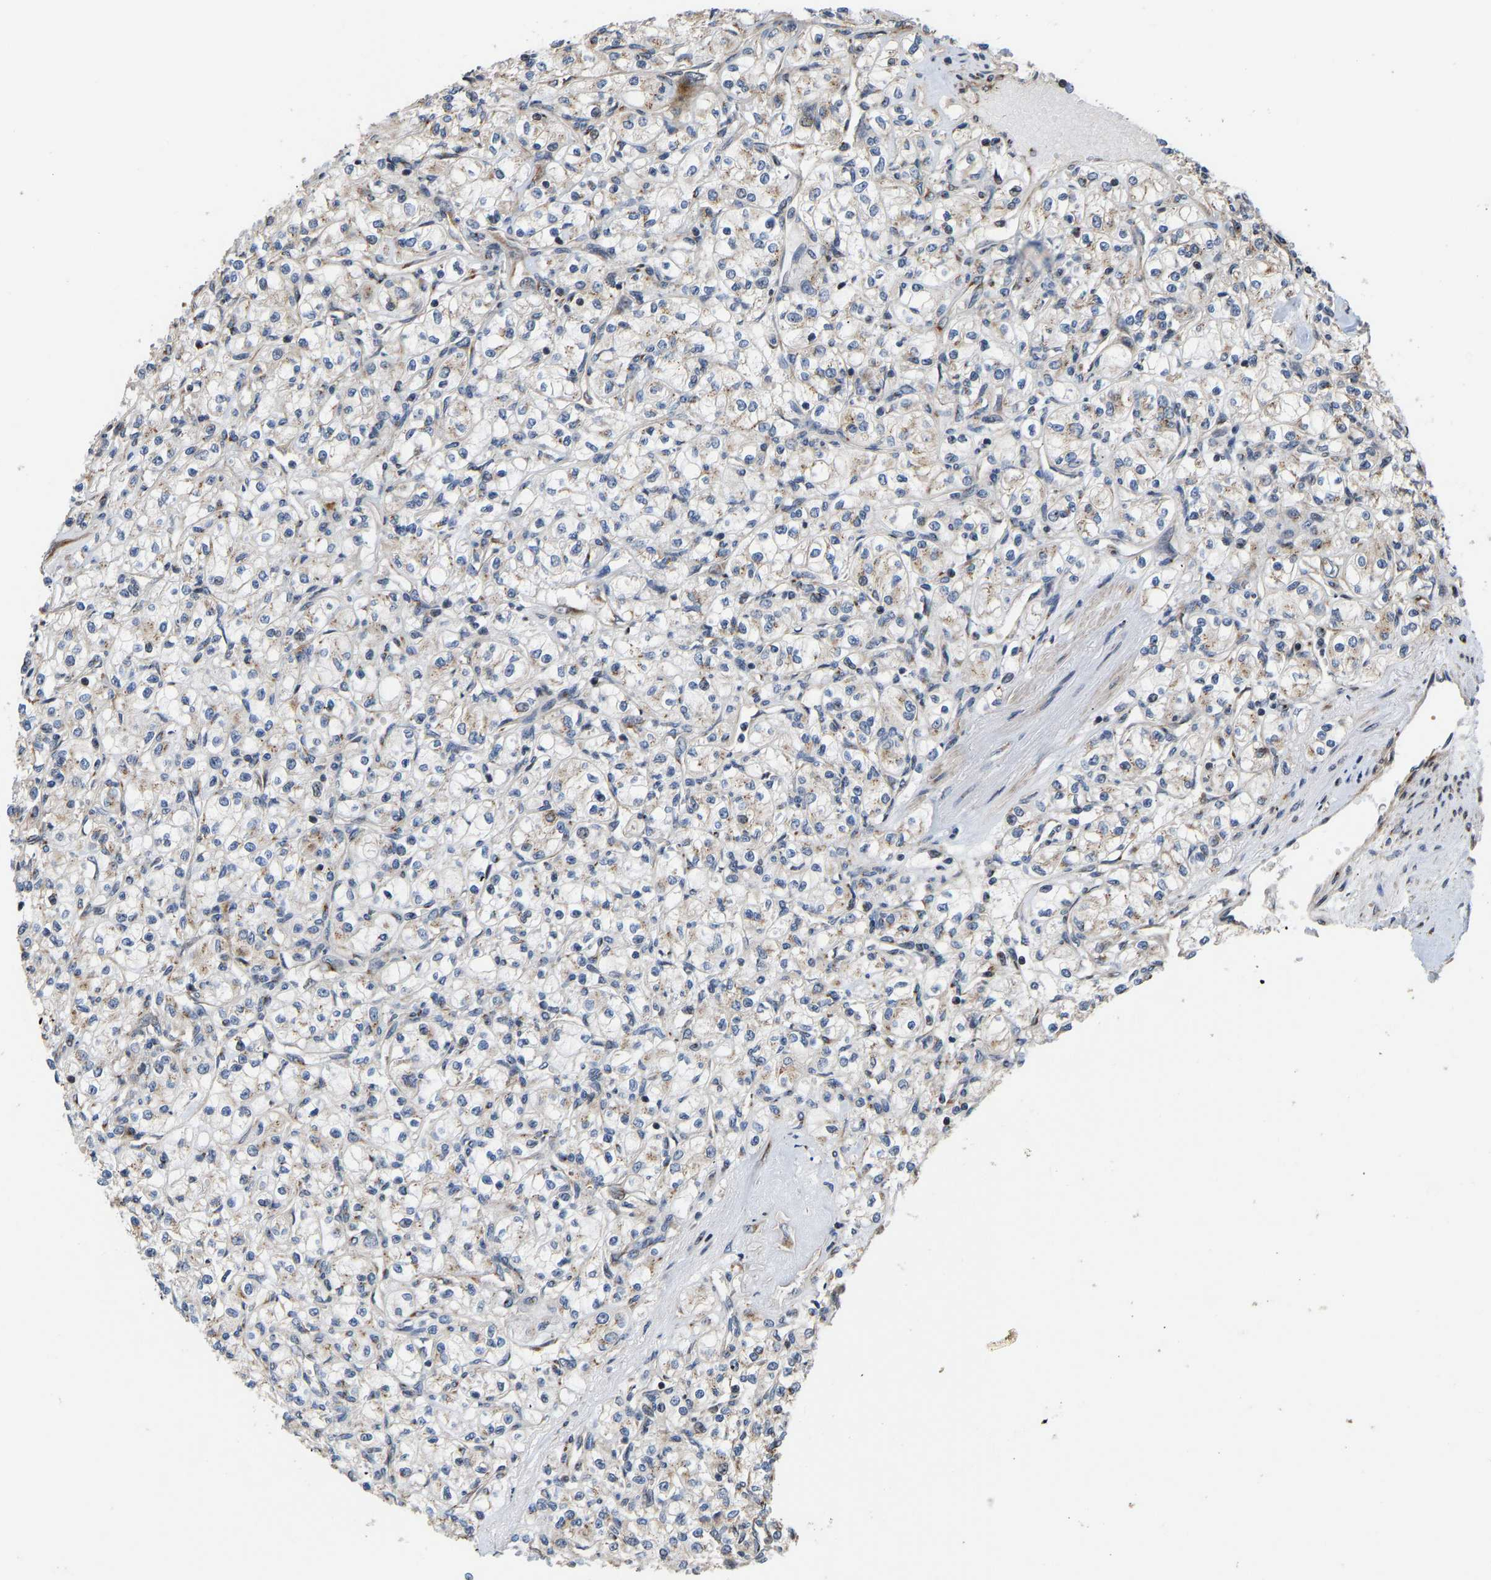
{"staining": {"intensity": "weak", "quantity": "25%-75%", "location": "cytoplasmic/membranous"}, "tissue": "renal cancer", "cell_type": "Tumor cells", "image_type": "cancer", "snomed": [{"axis": "morphology", "description": "Adenocarcinoma, NOS"}, {"axis": "topography", "description": "Kidney"}], "caption": "Immunohistochemical staining of human renal adenocarcinoma displays weak cytoplasmic/membranous protein expression in about 25%-75% of tumor cells. The protein of interest is shown in brown color, while the nuclei are stained blue.", "gene": "YIPF4", "patient": {"sex": "male", "age": 77}}